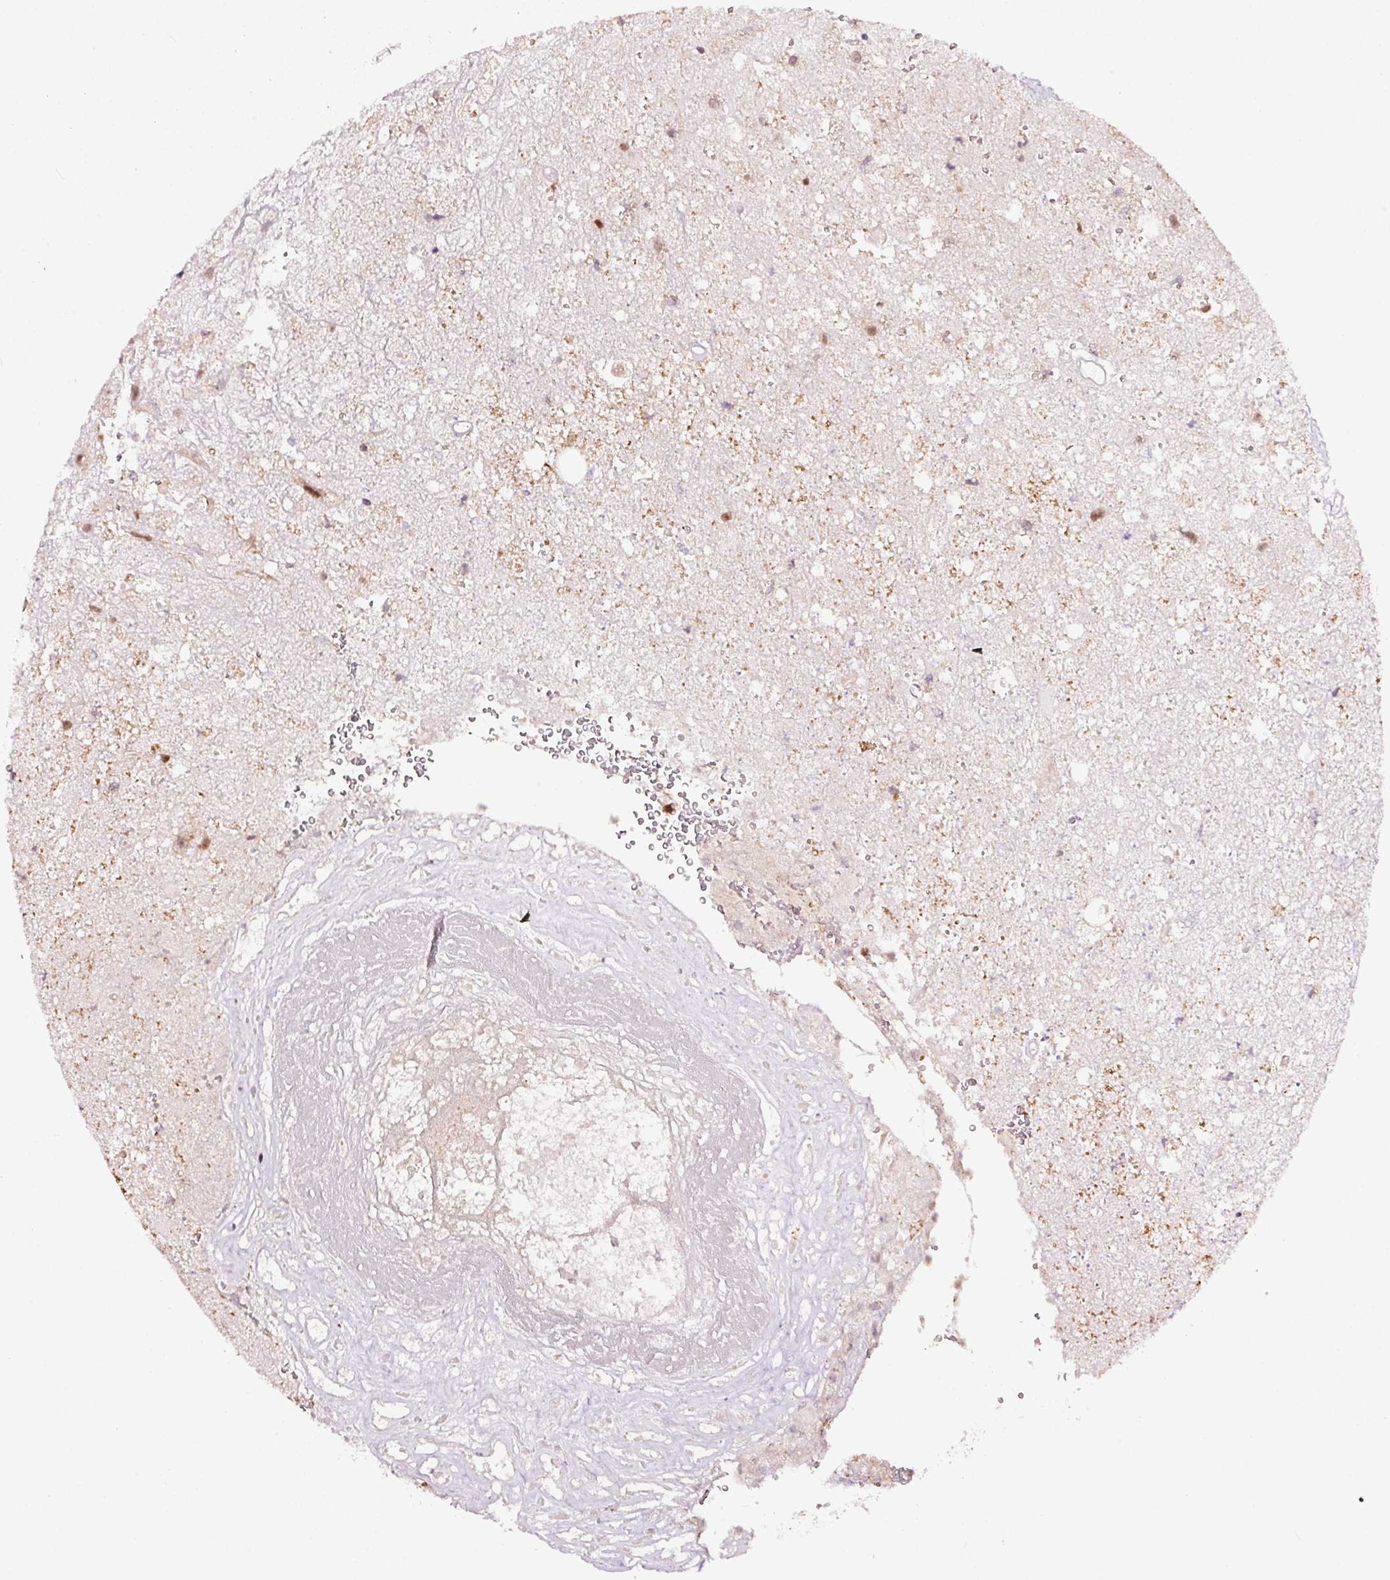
{"staining": {"intensity": "weak", "quantity": "<25%", "location": "nuclear"}, "tissue": "glioma", "cell_type": "Tumor cells", "image_type": "cancer", "snomed": [{"axis": "morphology", "description": "Glioma, malignant, High grade"}, {"axis": "topography", "description": "Brain"}], "caption": "This photomicrograph is of glioma stained with IHC to label a protein in brown with the nuclei are counter-stained blue. There is no expression in tumor cells. (Immunohistochemistry (ihc), brightfield microscopy, high magnification).", "gene": "RFC4", "patient": {"sex": "male", "age": 56}}